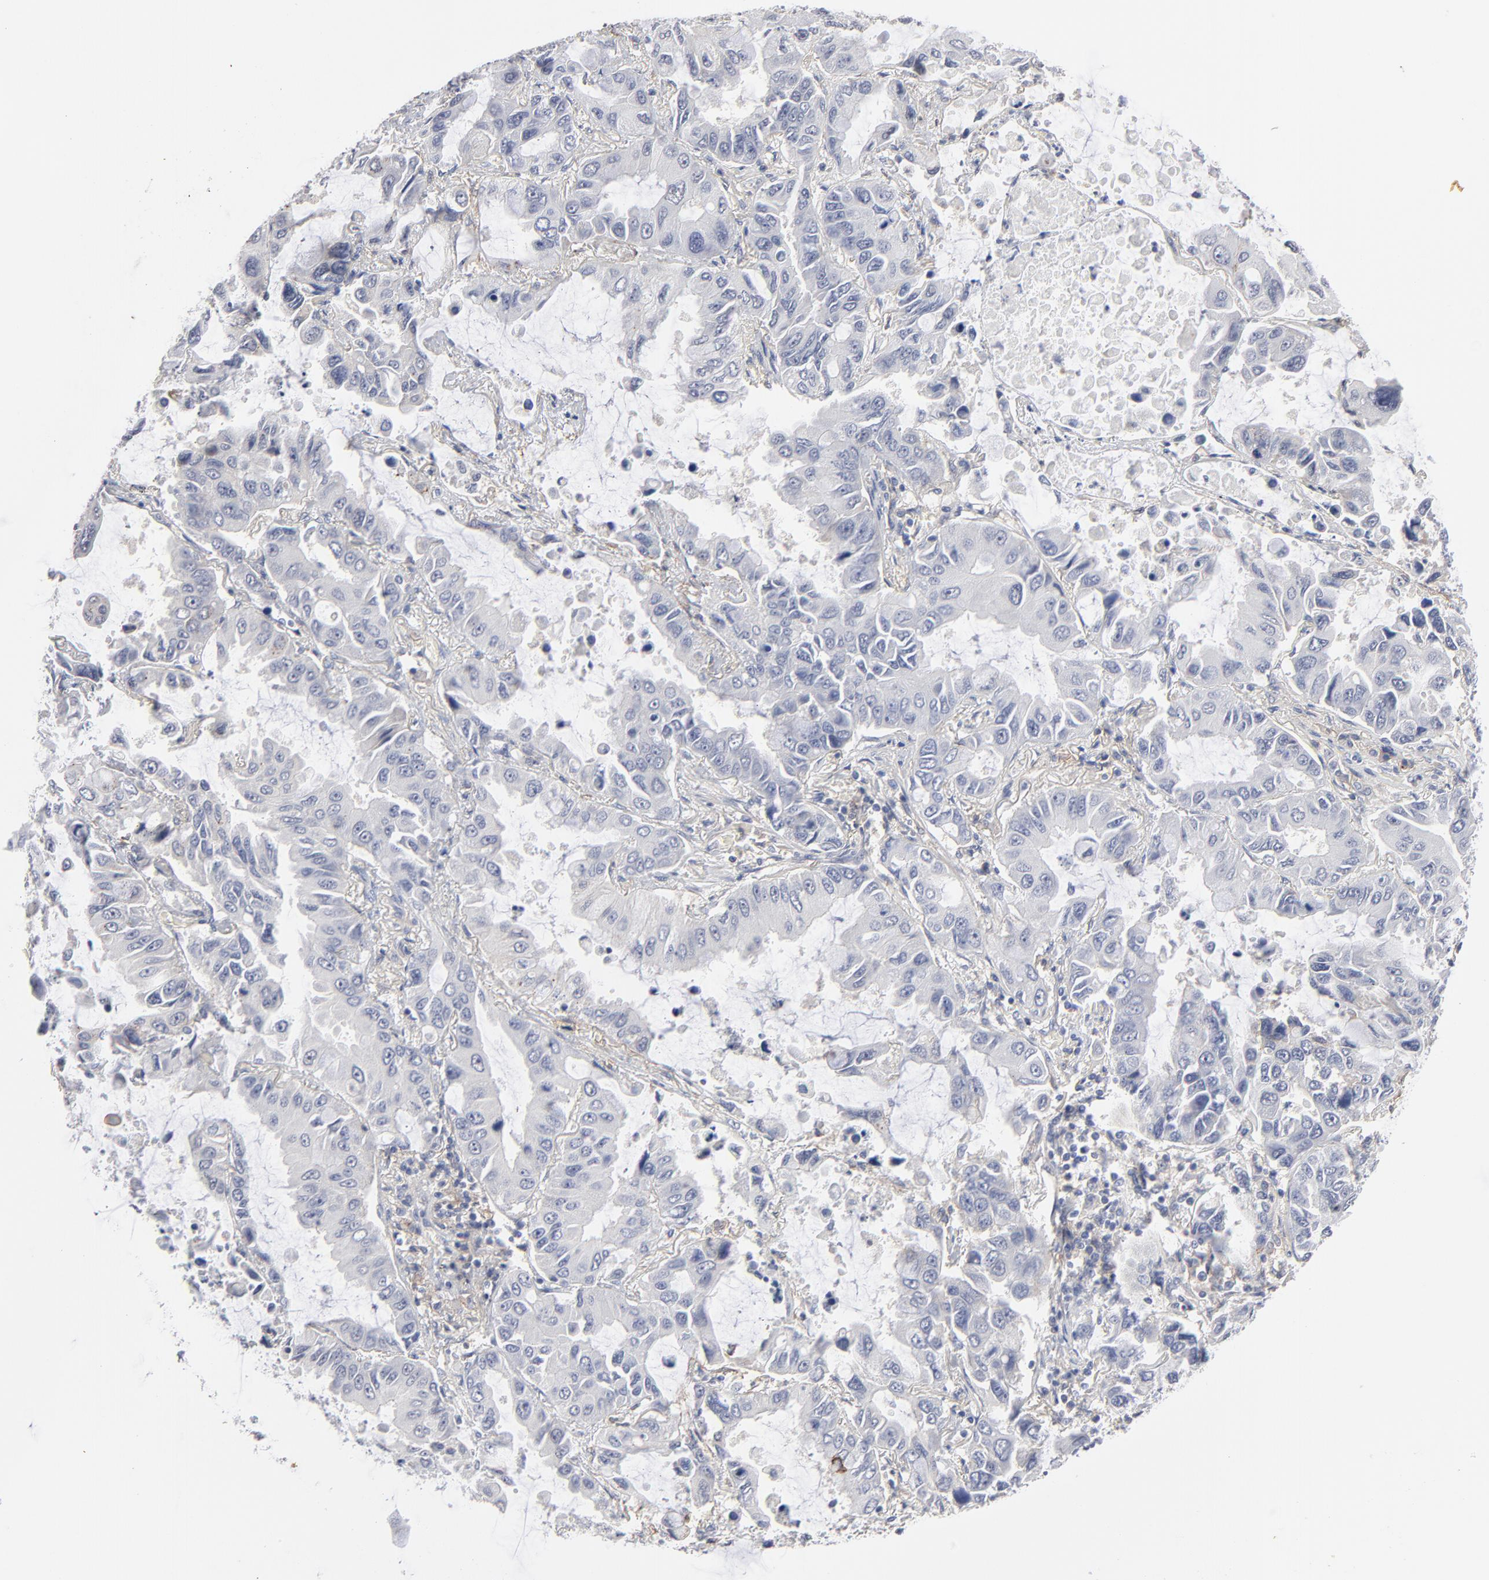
{"staining": {"intensity": "negative", "quantity": "none", "location": "none"}, "tissue": "lung cancer", "cell_type": "Tumor cells", "image_type": "cancer", "snomed": [{"axis": "morphology", "description": "Adenocarcinoma, NOS"}, {"axis": "topography", "description": "Lung"}], "caption": "Immunohistochemistry (IHC) micrograph of human lung cancer (adenocarcinoma) stained for a protein (brown), which shows no expression in tumor cells.", "gene": "SLC16A1", "patient": {"sex": "male", "age": 64}}